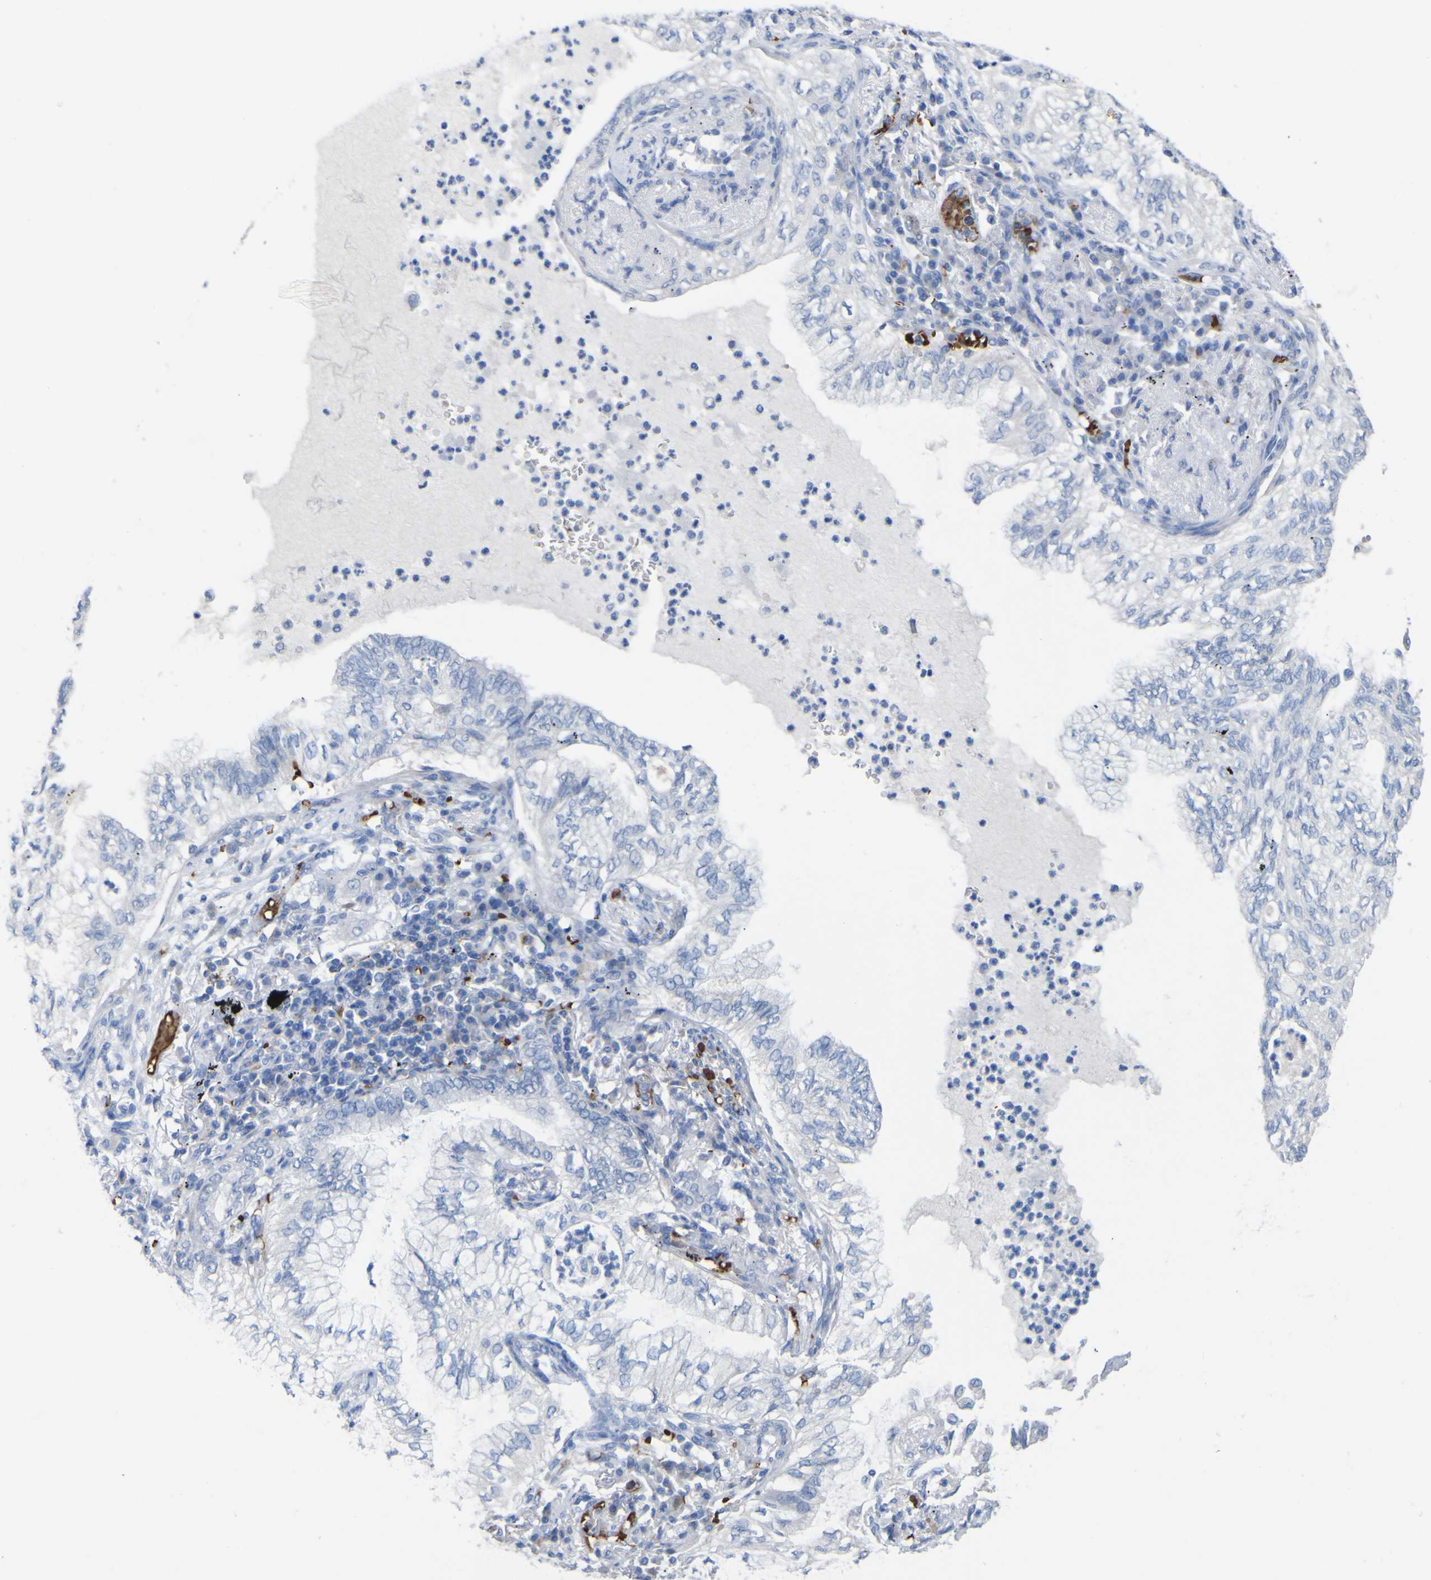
{"staining": {"intensity": "negative", "quantity": "none", "location": "none"}, "tissue": "lung cancer", "cell_type": "Tumor cells", "image_type": "cancer", "snomed": [{"axis": "morphology", "description": "Normal tissue, NOS"}, {"axis": "morphology", "description": "Adenocarcinoma, NOS"}, {"axis": "topography", "description": "Bronchus"}, {"axis": "topography", "description": "Lung"}], "caption": "This is an immunohistochemistry (IHC) micrograph of human lung cancer (adenocarcinoma). There is no staining in tumor cells.", "gene": "GCM1", "patient": {"sex": "female", "age": 70}}